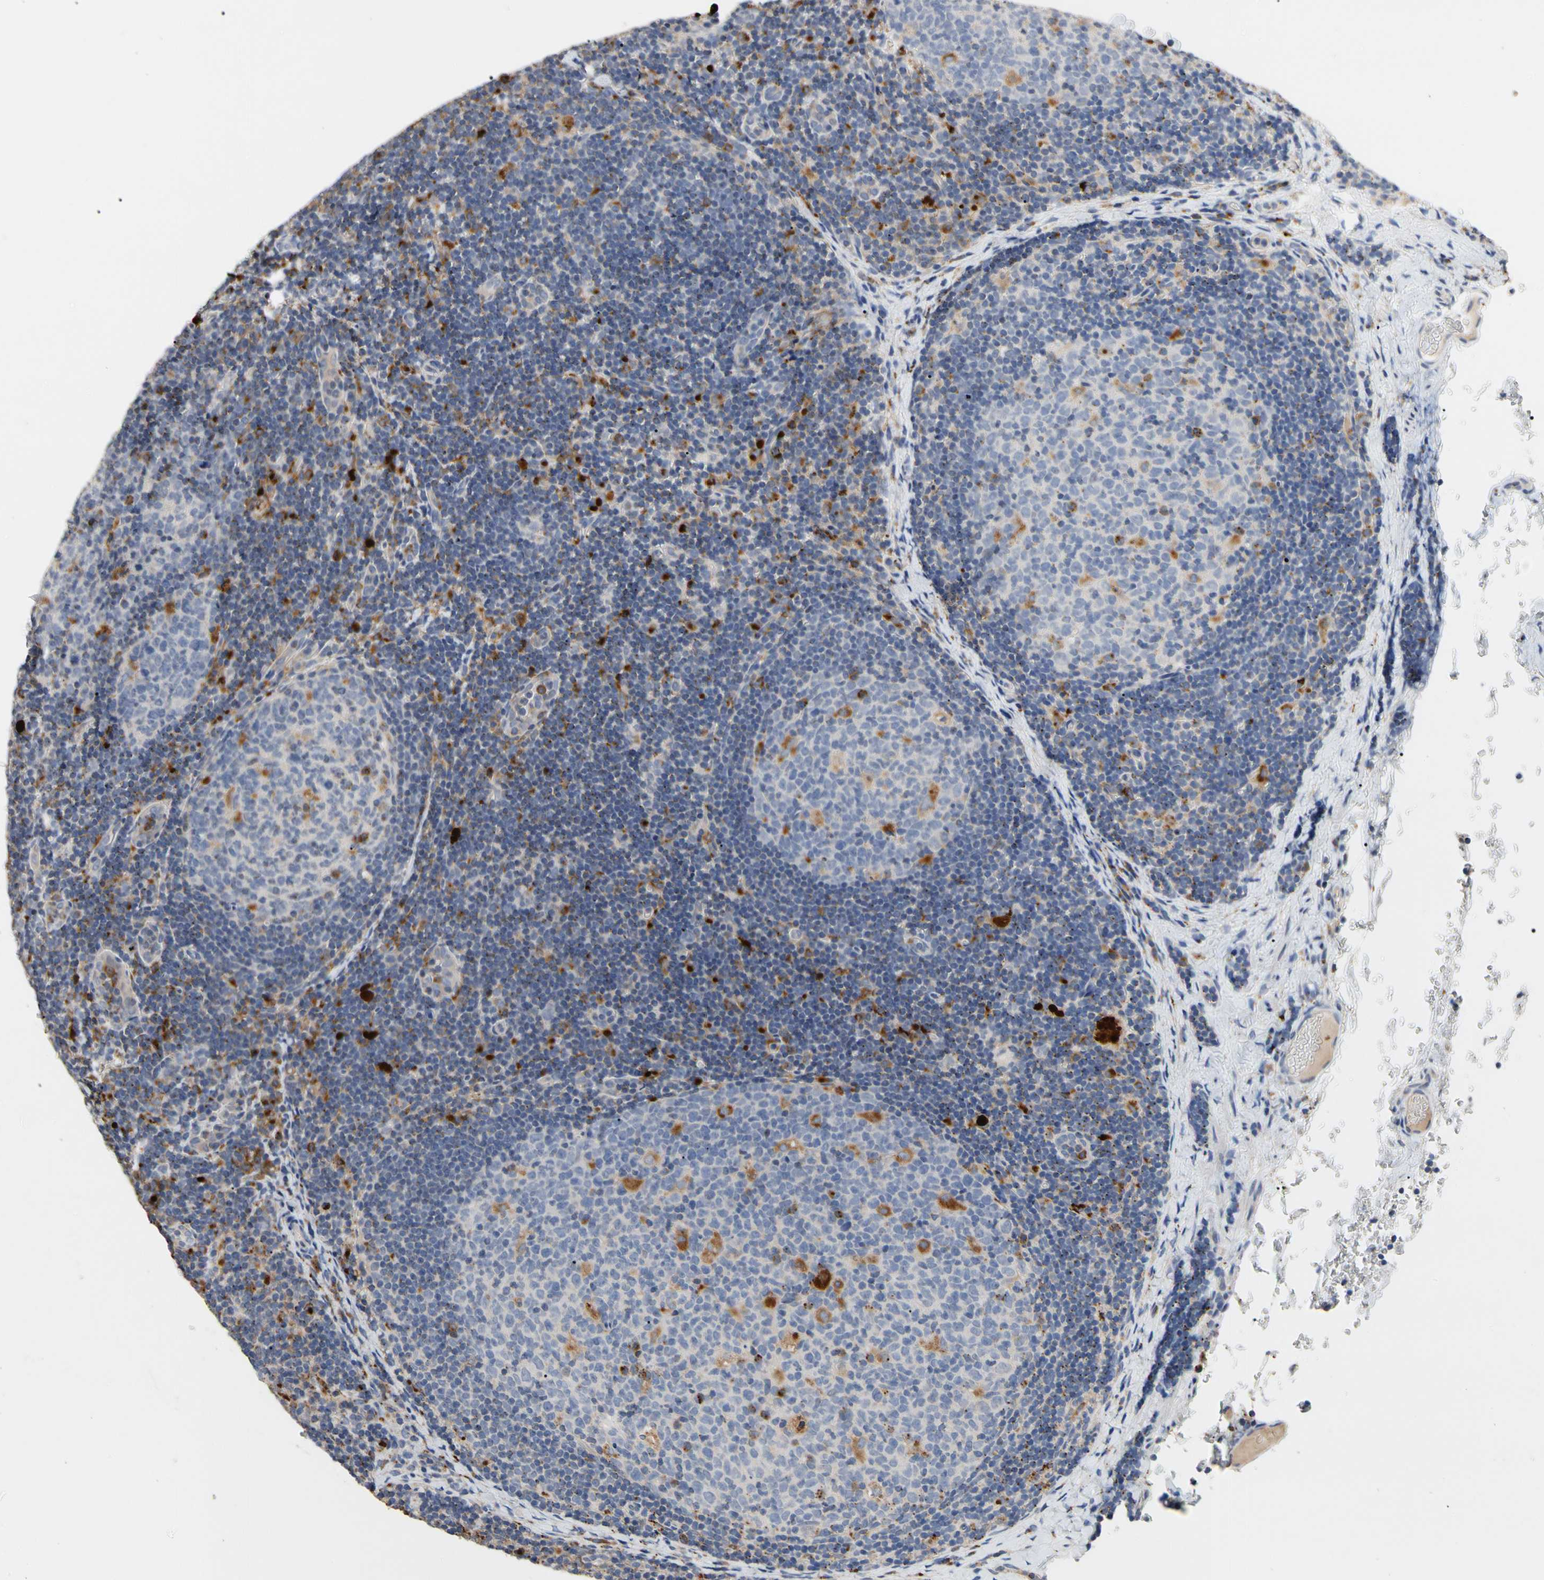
{"staining": {"intensity": "strong", "quantity": "<25%", "location": "cytoplasmic/membranous"}, "tissue": "lymph node", "cell_type": "Germinal center cells", "image_type": "normal", "snomed": [{"axis": "morphology", "description": "Normal tissue, NOS"}, {"axis": "topography", "description": "Lymph node"}], "caption": "Protein expression by IHC displays strong cytoplasmic/membranous expression in approximately <25% of germinal center cells in benign lymph node. The protein is shown in brown color, while the nuclei are stained blue.", "gene": "ADA2", "patient": {"sex": "female", "age": 14}}